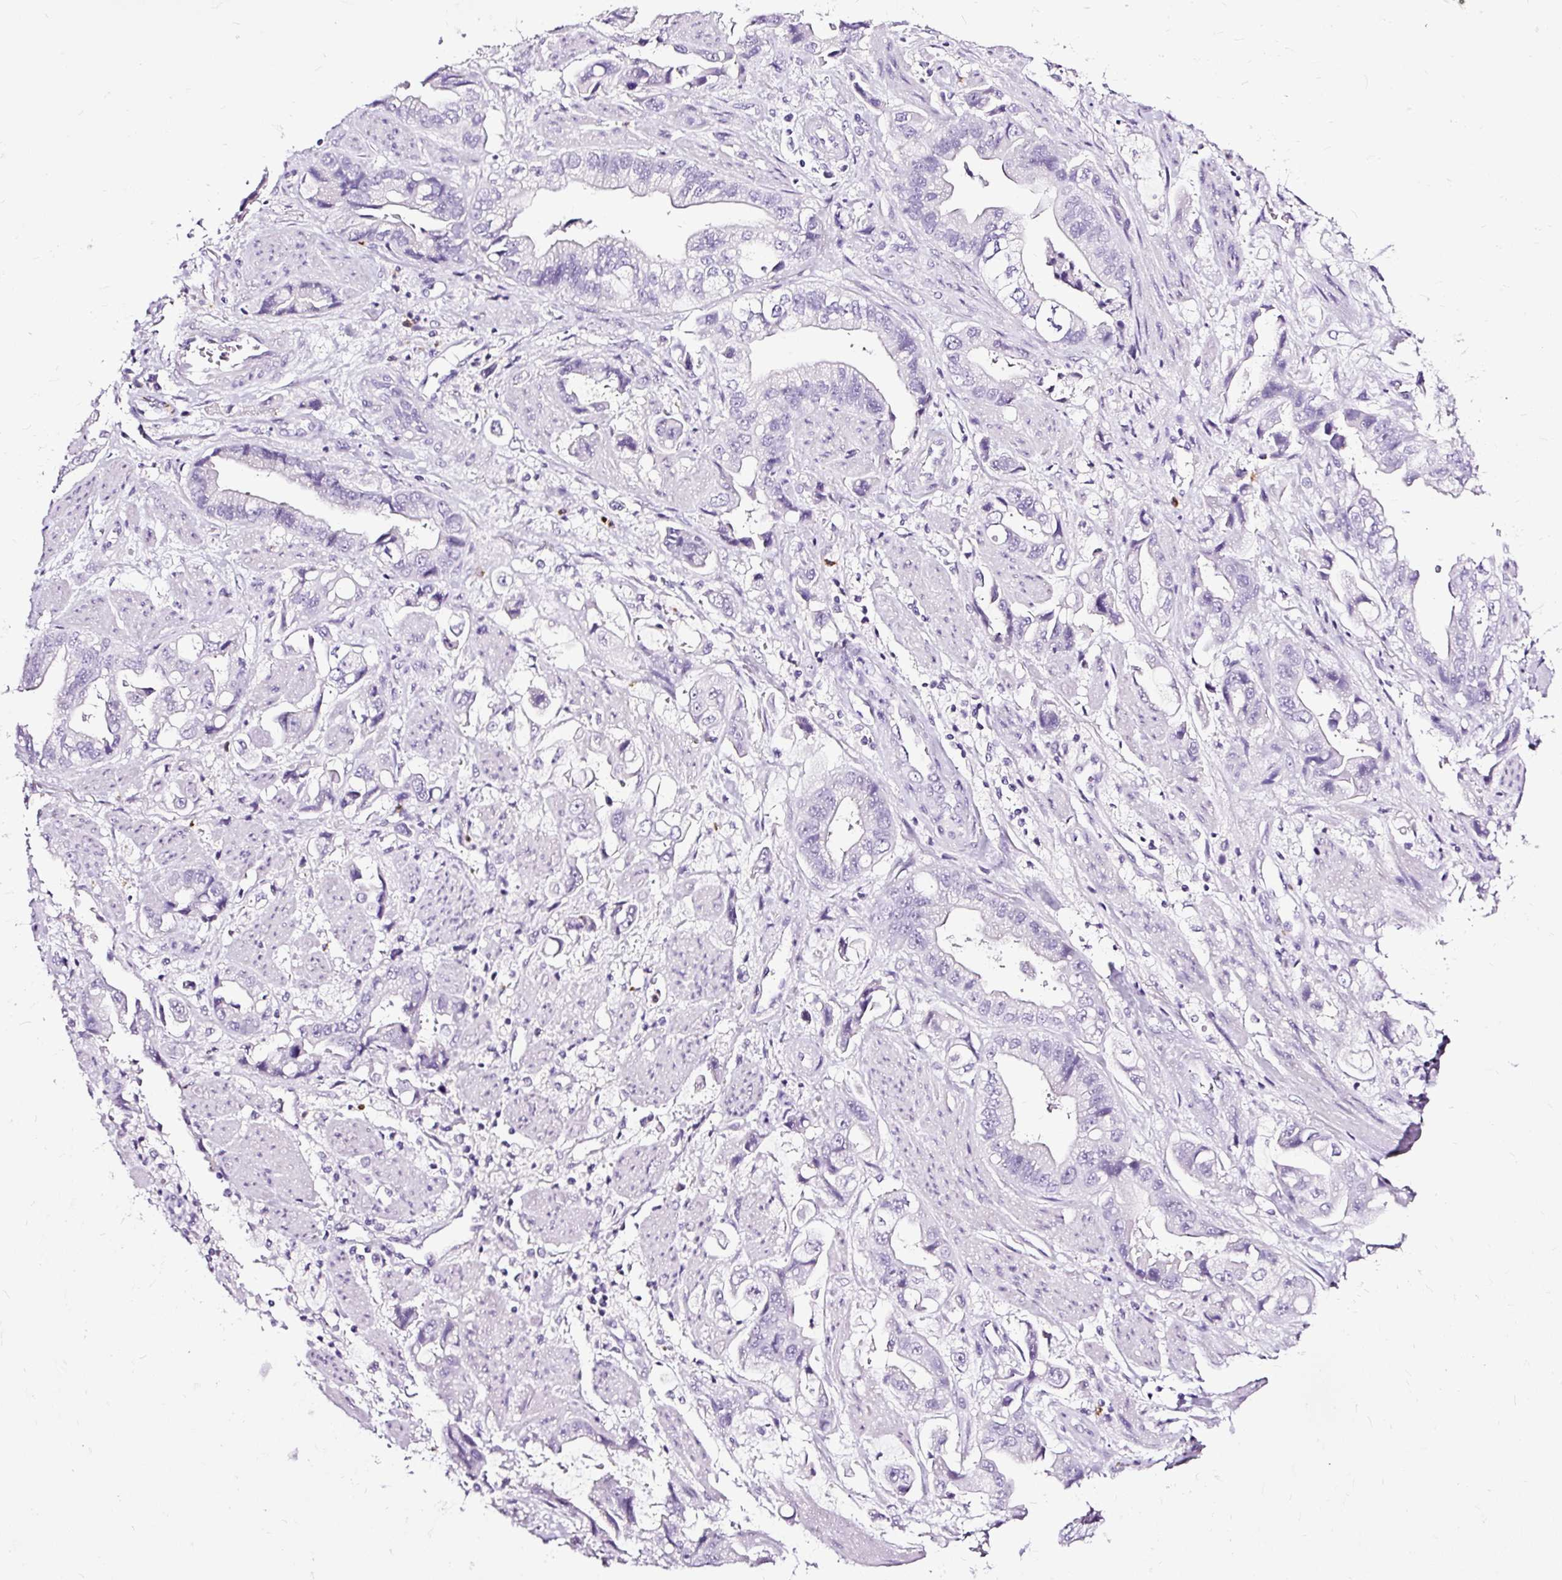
{"staining": {"intensity": "negative", "quantity": "none", "location": "none"}, "tissue": "stomach cancer", "cell_type": "Tumor cells", "image_type": "cancer", "snomed": [{"axis": "morphology", "description": "Adenocarcinoma, NOS"}, {"axis": "topography", "description": "Stomach"}], "caption": "Image shows no protein expression in tumor cells of stomach cancer tissue.", "gene": "SLC7A8", "patient": {"sex": "male", "age": 62}}